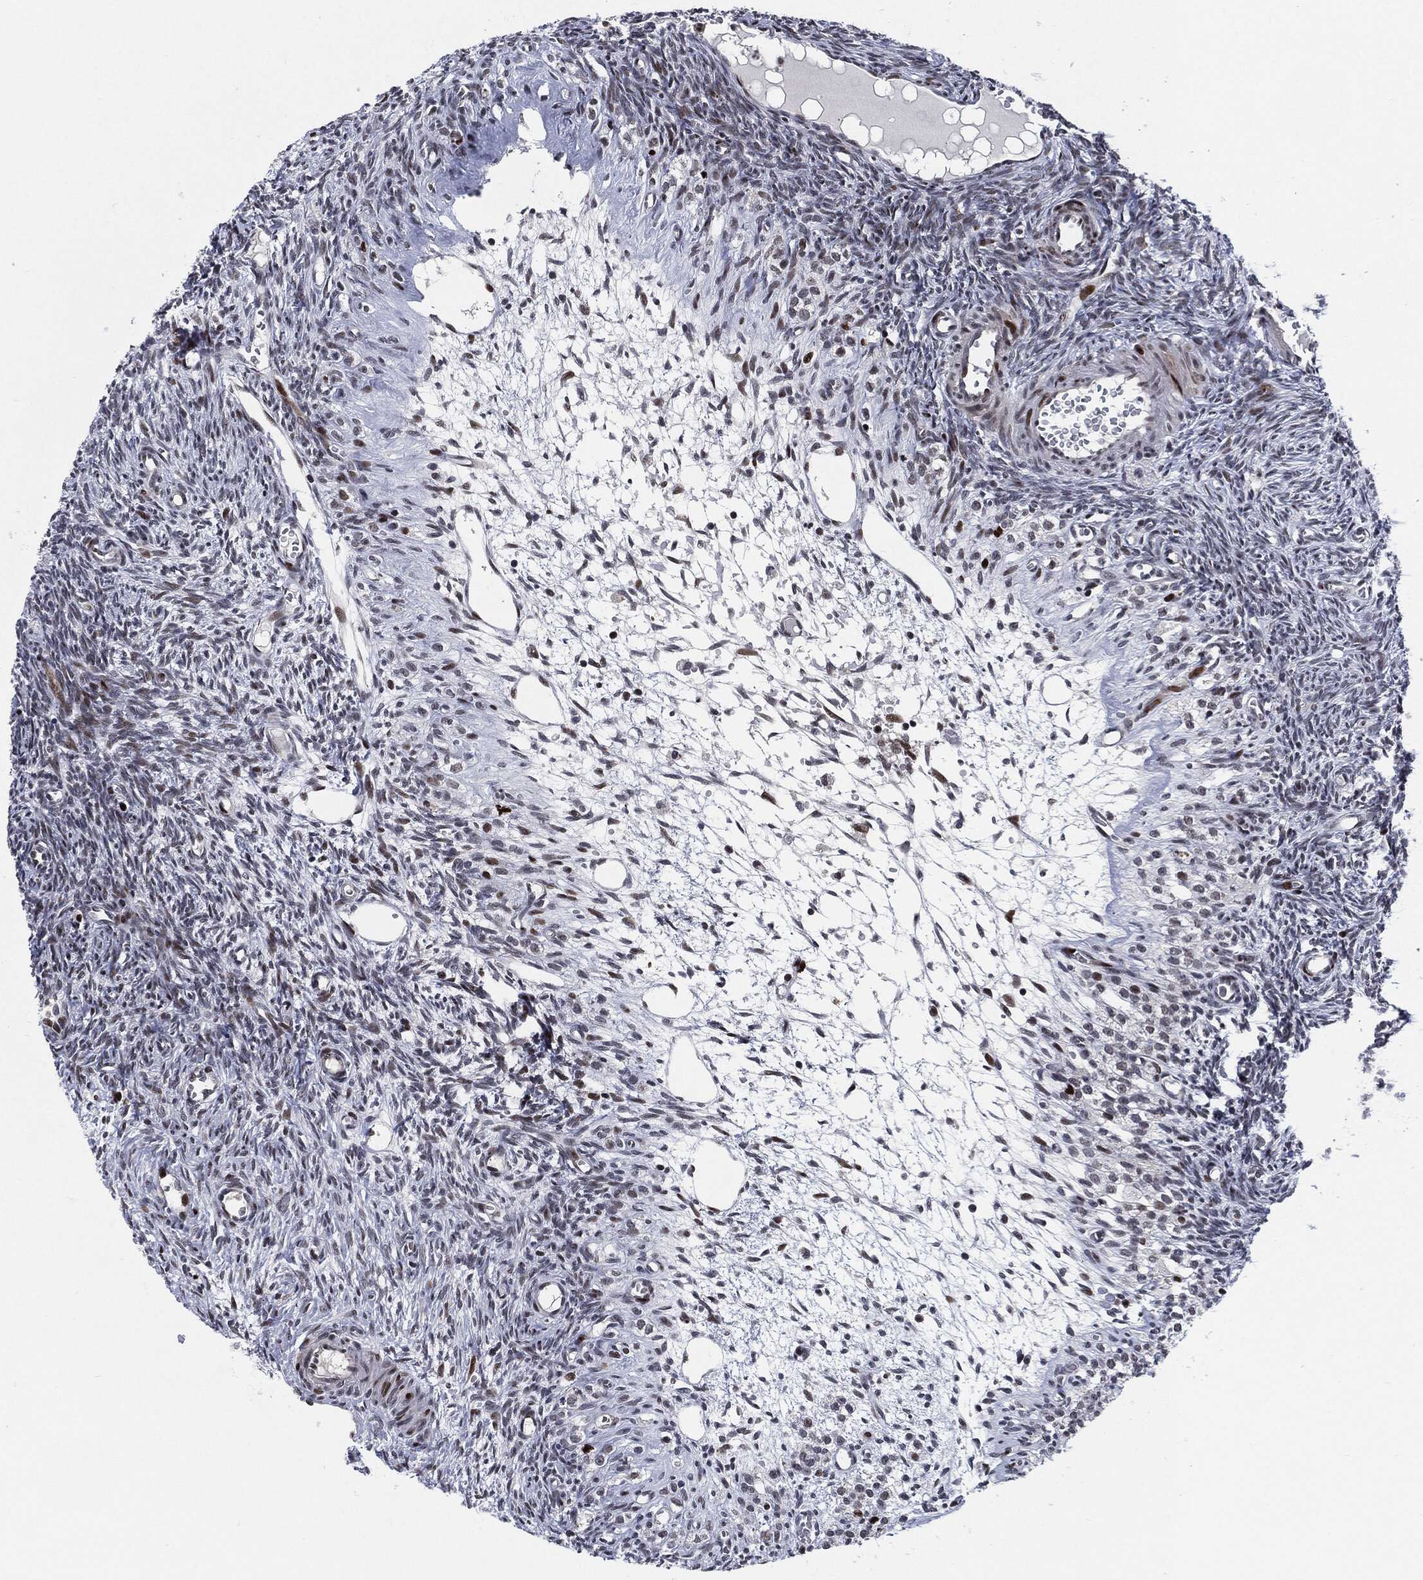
{"staining": {"intensity": "negative", "quantity": "none", "location": "none"}, "tissue": "ovary", "cell_type": "Follicle cells", "image_type": "normal", "snomed": [{"axis": "morphology", "description": "Normal tissue, NOS"}, {"axis": "topography", "description": "Ovary"}], "caption": "Human ovary stained for a protein using IHC exhibits no expression in follicle cells.", "gene": "AKT2", "patient": {"sex": "female", "age": 27}}